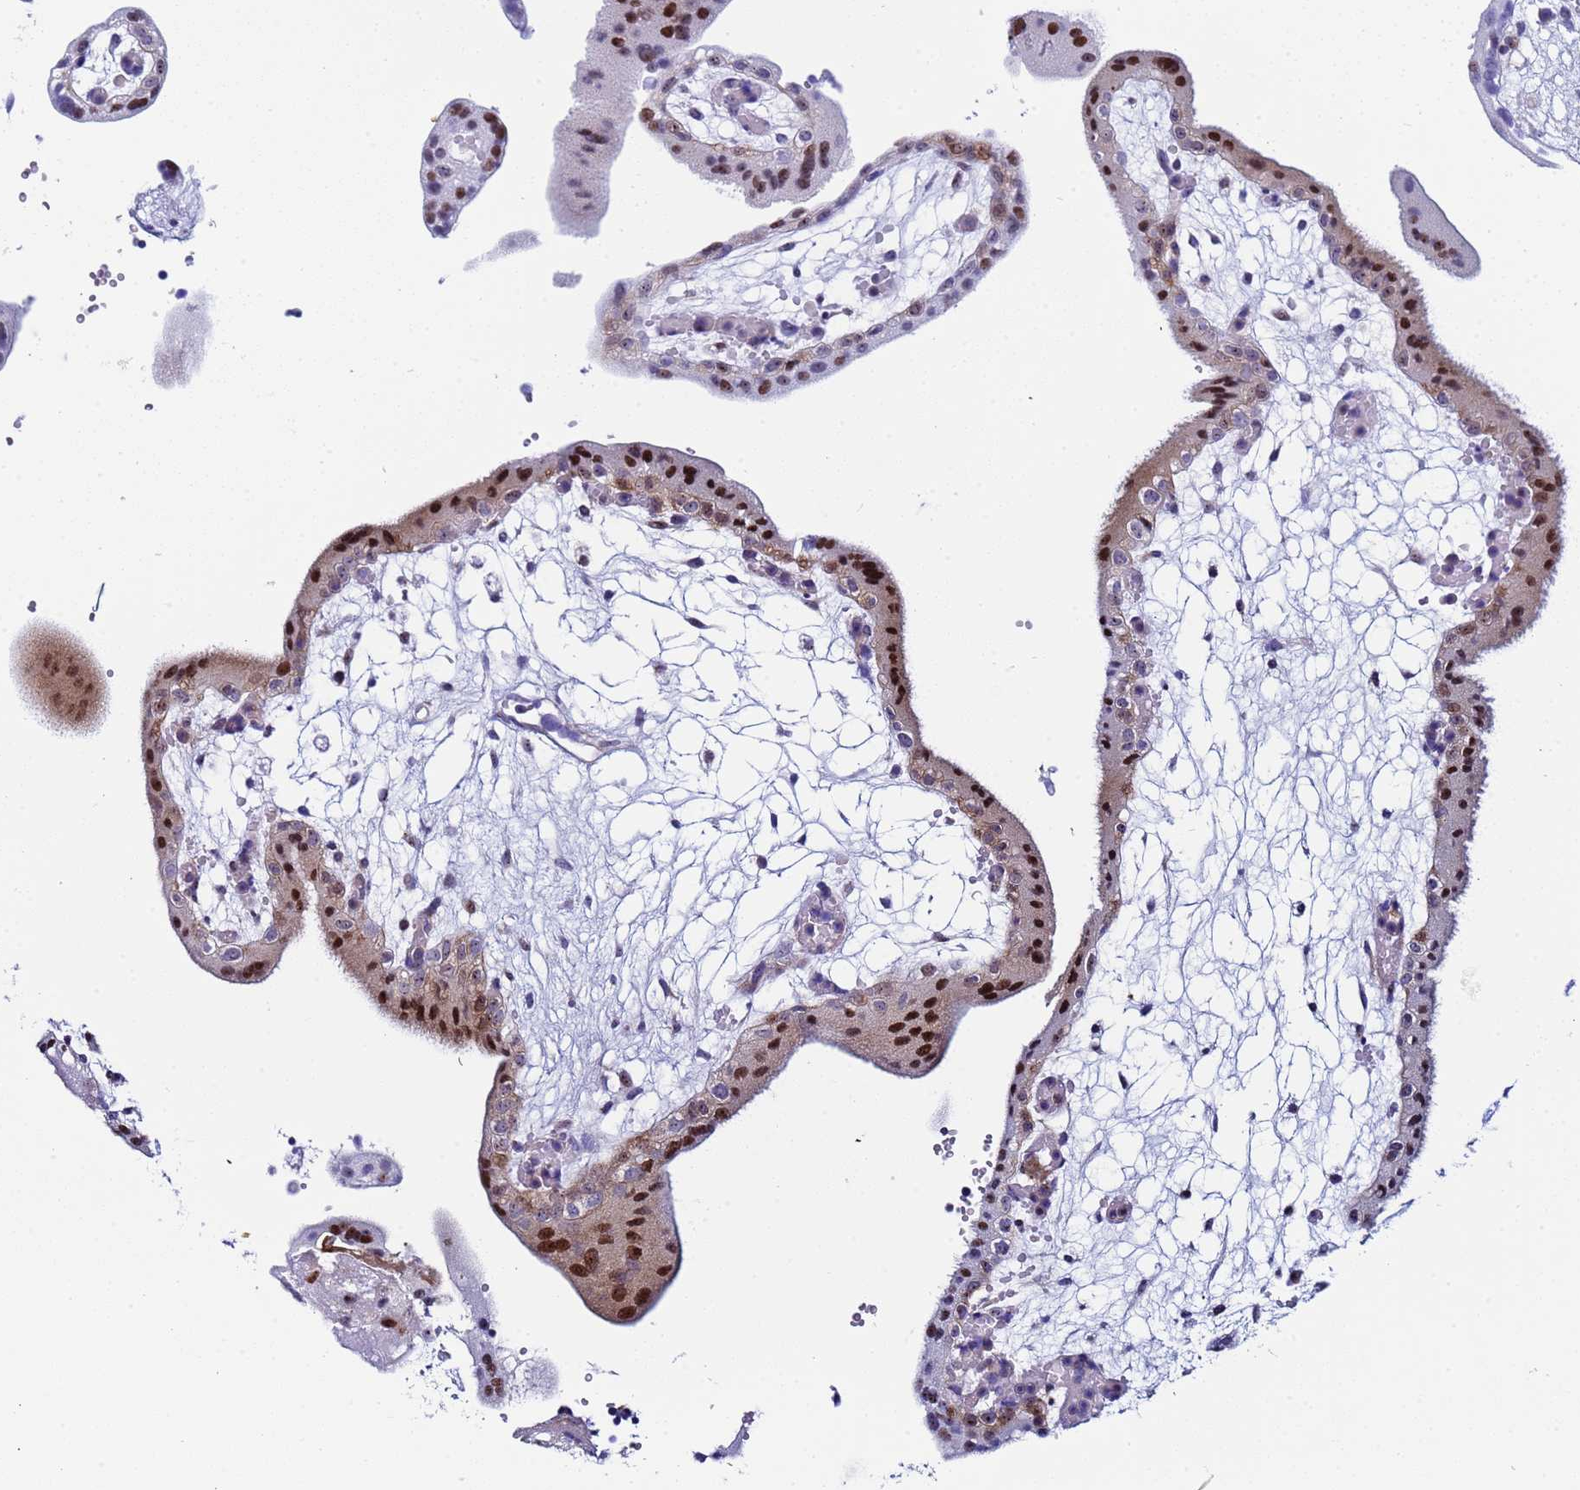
{"staining": {"intensity": "negative", "quantity": "none", "location": "none"}, "tissue": "placenta", "cell_type": "Decidual cells", "image_type": "normal", "snomed": [{"axis": "morphology", "description": "Normal tissue, NOS"}, {"axis": "topography", "description": "Placenta"}], "caption": "Immunohistochemistry (IHC) of normal placenta reveals no staining in decidual cells.", "gene": "POP5", "patient": {"sex": "female", "age": 18}}